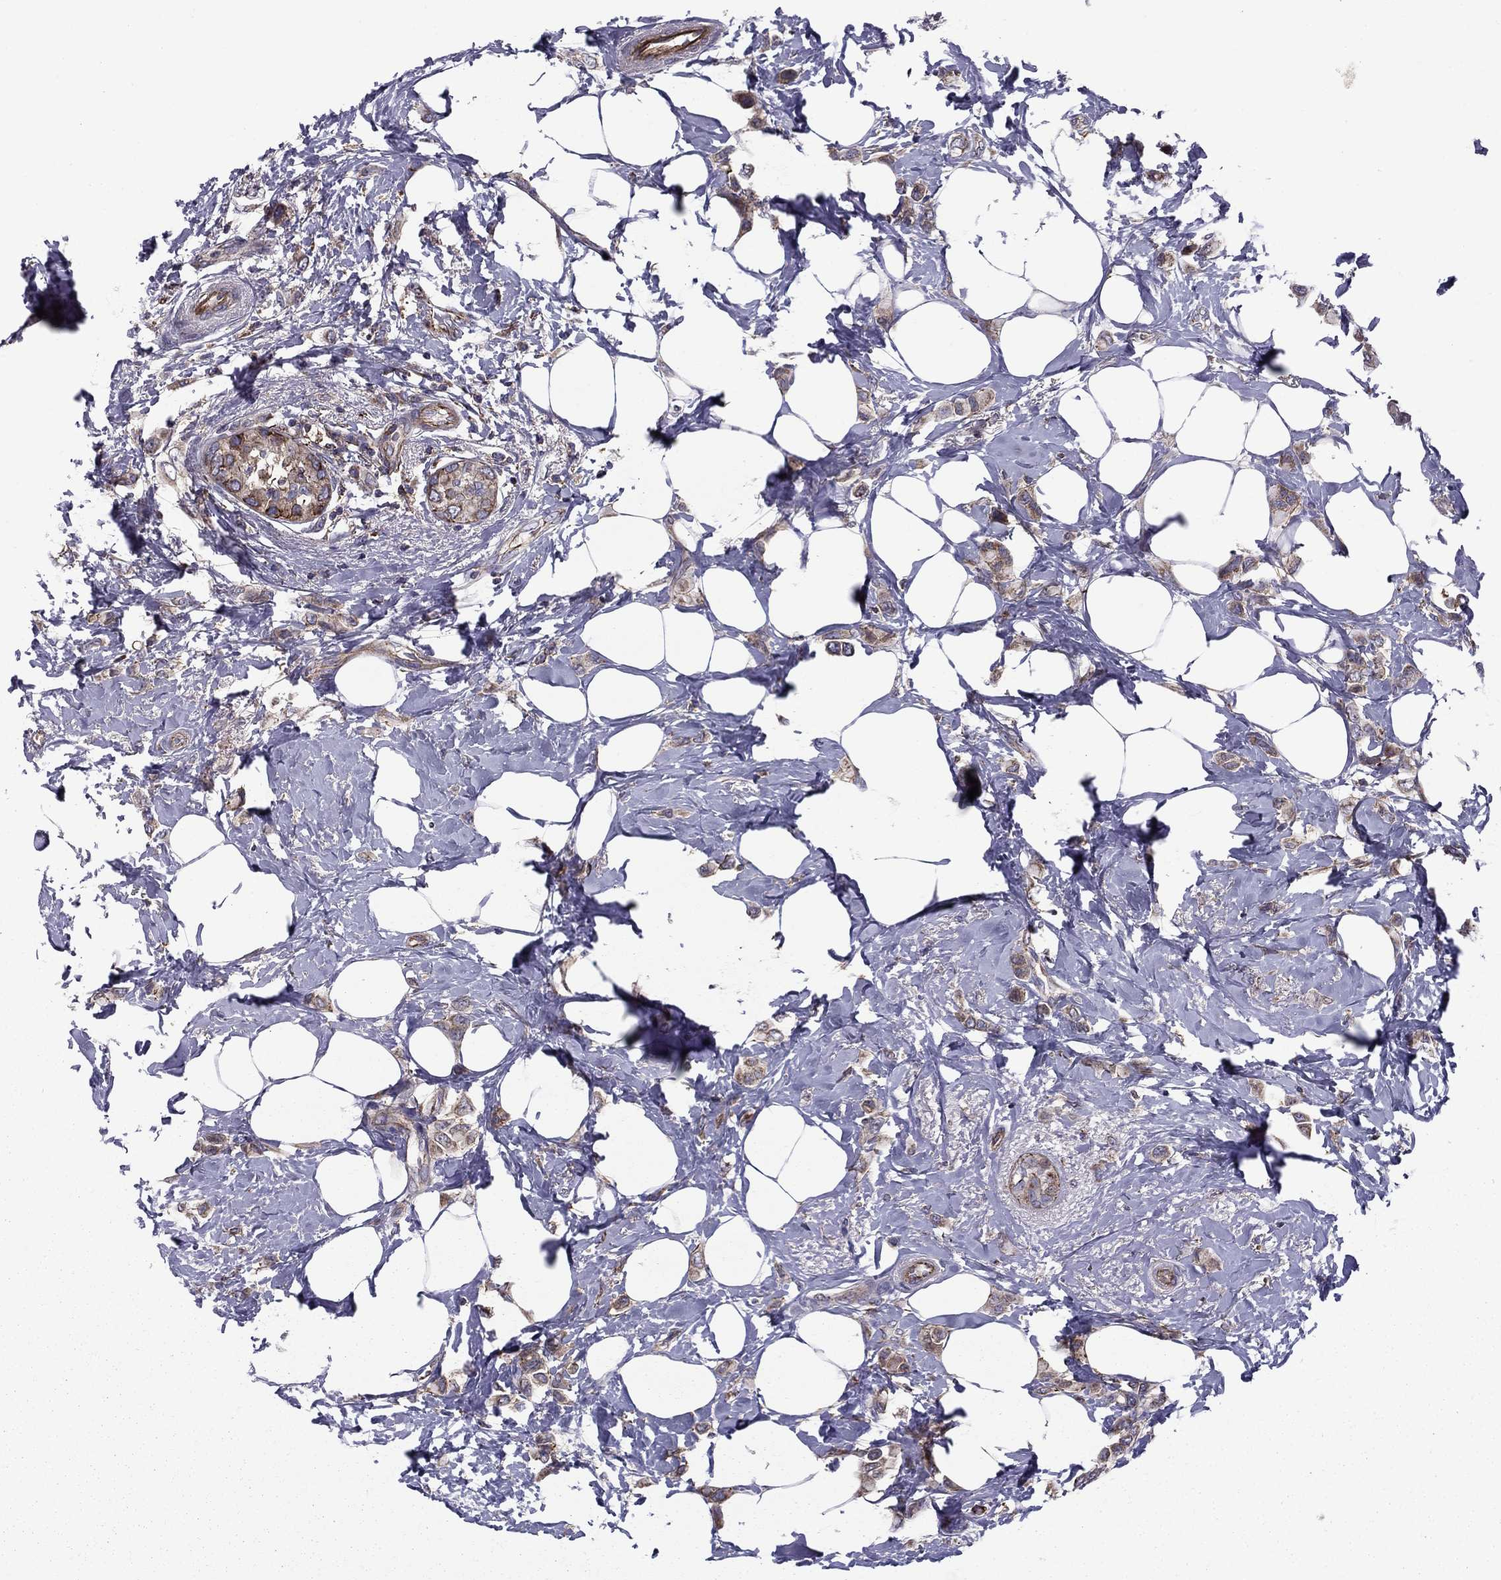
{"staining": {"intensity": "moderate", "quantity": "<25%", "location": "cytoplasmic/membranous"}, "tissue": "breast cancer", "cell_type": "Tumor cells", "image_type": "cancer", "snomed": [{"axis": "morphology", "description": "Lobular carcinoma"}, {"axis": "topography", "description": "Breast"}], "caption": "Approximately <25% of tumor cells in human breast lobular carcinoma display moderate cytoplasmic/membranous protein staining as visualized by brown immunohistochemical staining.", "gene": "ALG6", "patient": {"sex": "female", "age": 66}}